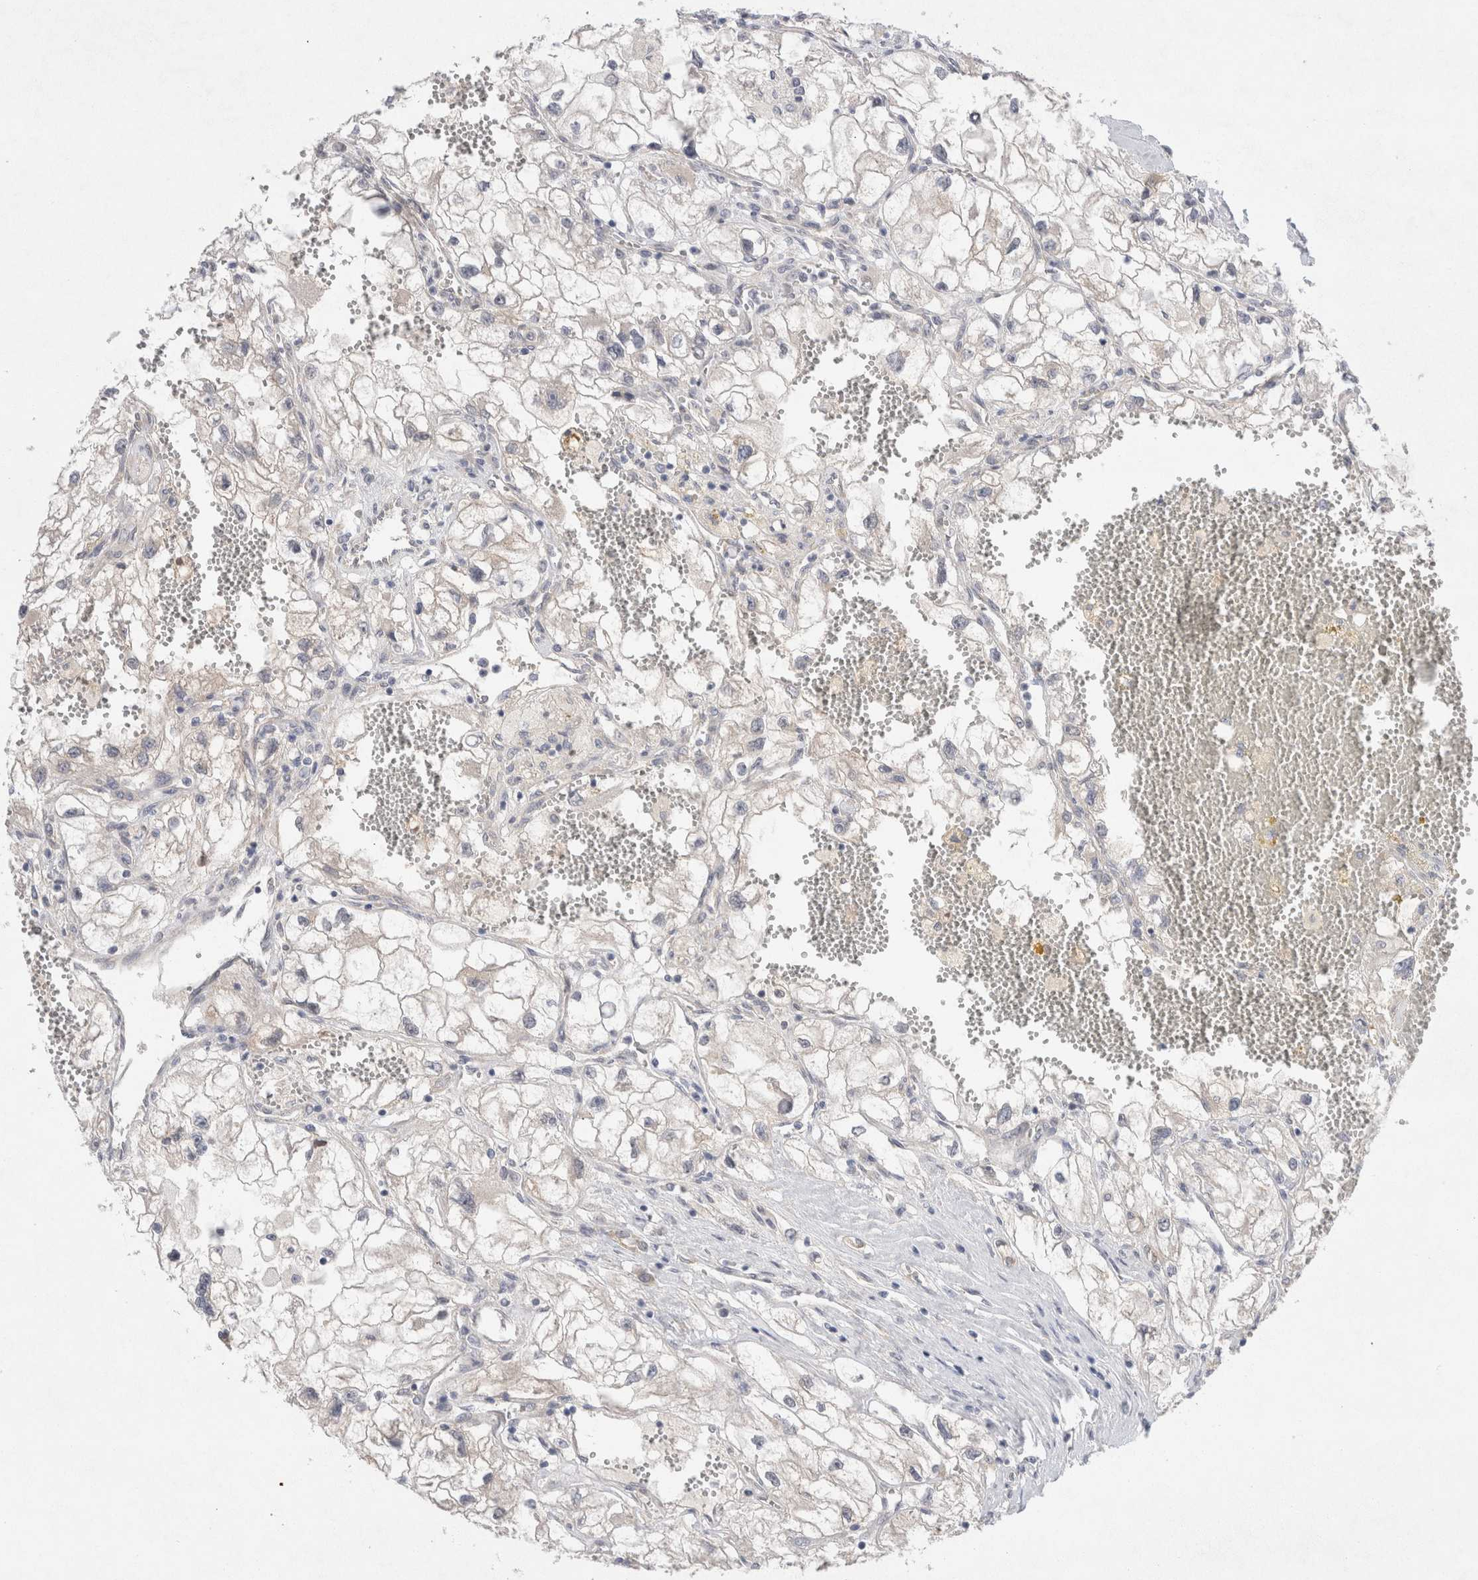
{"staining": {"intensity": "negative", "quantity": "none", "location": "none"}, "tissue": "renal cancer", "cell_type": "Tumor cells", "image_type": "cancer", "snomed": [{"axis": "morphology", "description": "Adenocarcinoma, NOS"}, {"axis": "topography", "description": "Kidney"}], "caption": "A histopathology image of renal adenocarcinoma stained for a protein demonstrates no brown staining in tumor cells. The staining is performed using DAB (3,3'-diaminobenzidine) brown chromogen with nuclei counter-stained in using hematoxylin.", "gene": "WIPF2", "patient": {"sex": "female", "age": 70}}